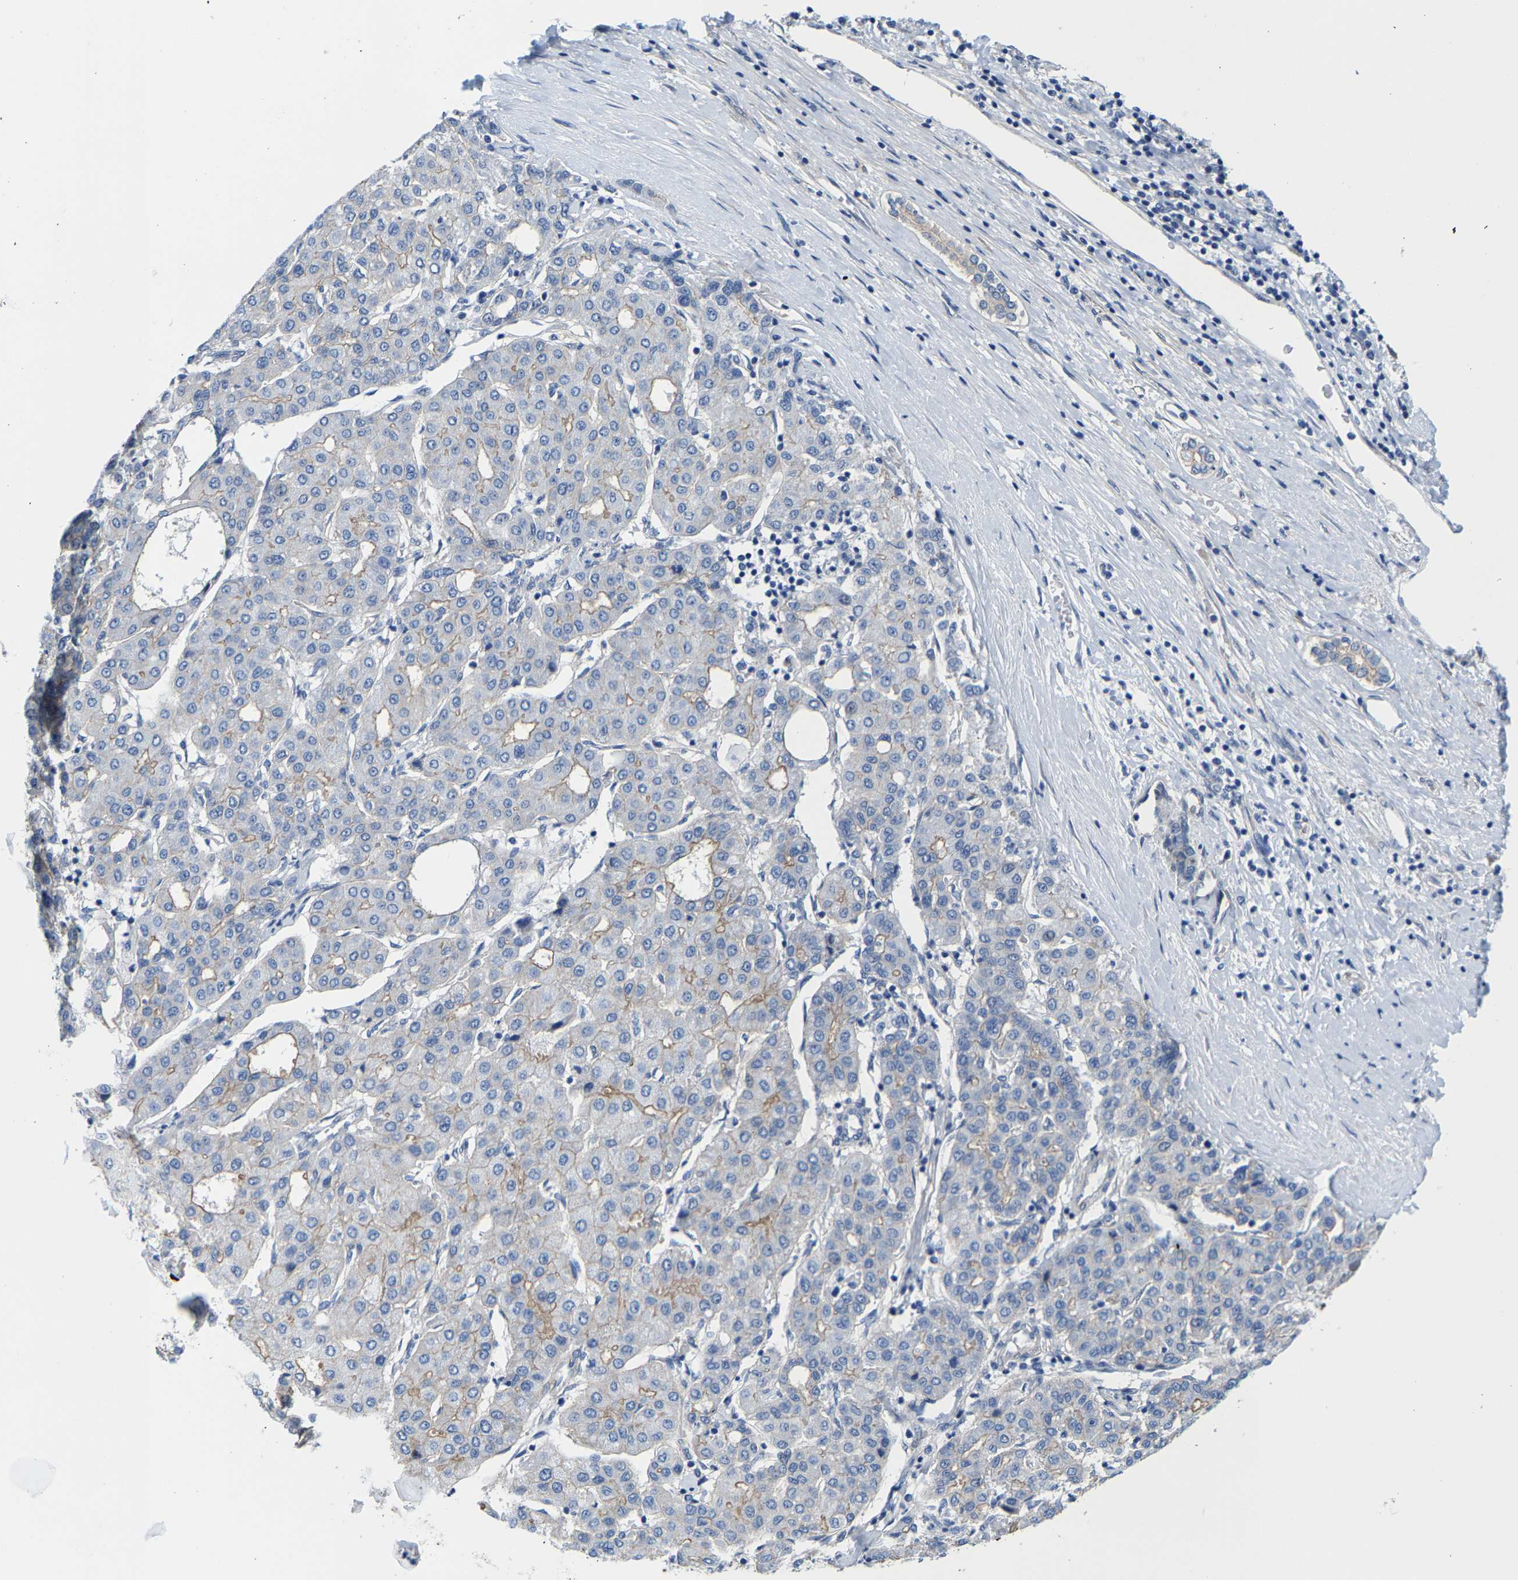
{"staining": {"intensity": "negative", "quantity": "none", "location": "none"}, "tissue": "liver cancer", "cell_type": "Tumor cells", "image_type": "cancer", "snomed": [{"axis": "morphology", "description": "Carcinoma, Hepatocellular, NOS"}, {"axis": "topography", "description": "Liver"}], "caption": "The photomicrograph reveals no significant positivity in tumor cells of liver cancer (hepatocellular carcinoma). Nuclei are stained in blue.", "gene": "DSCAM", "patient": {"sex": "male", "age": 65}}